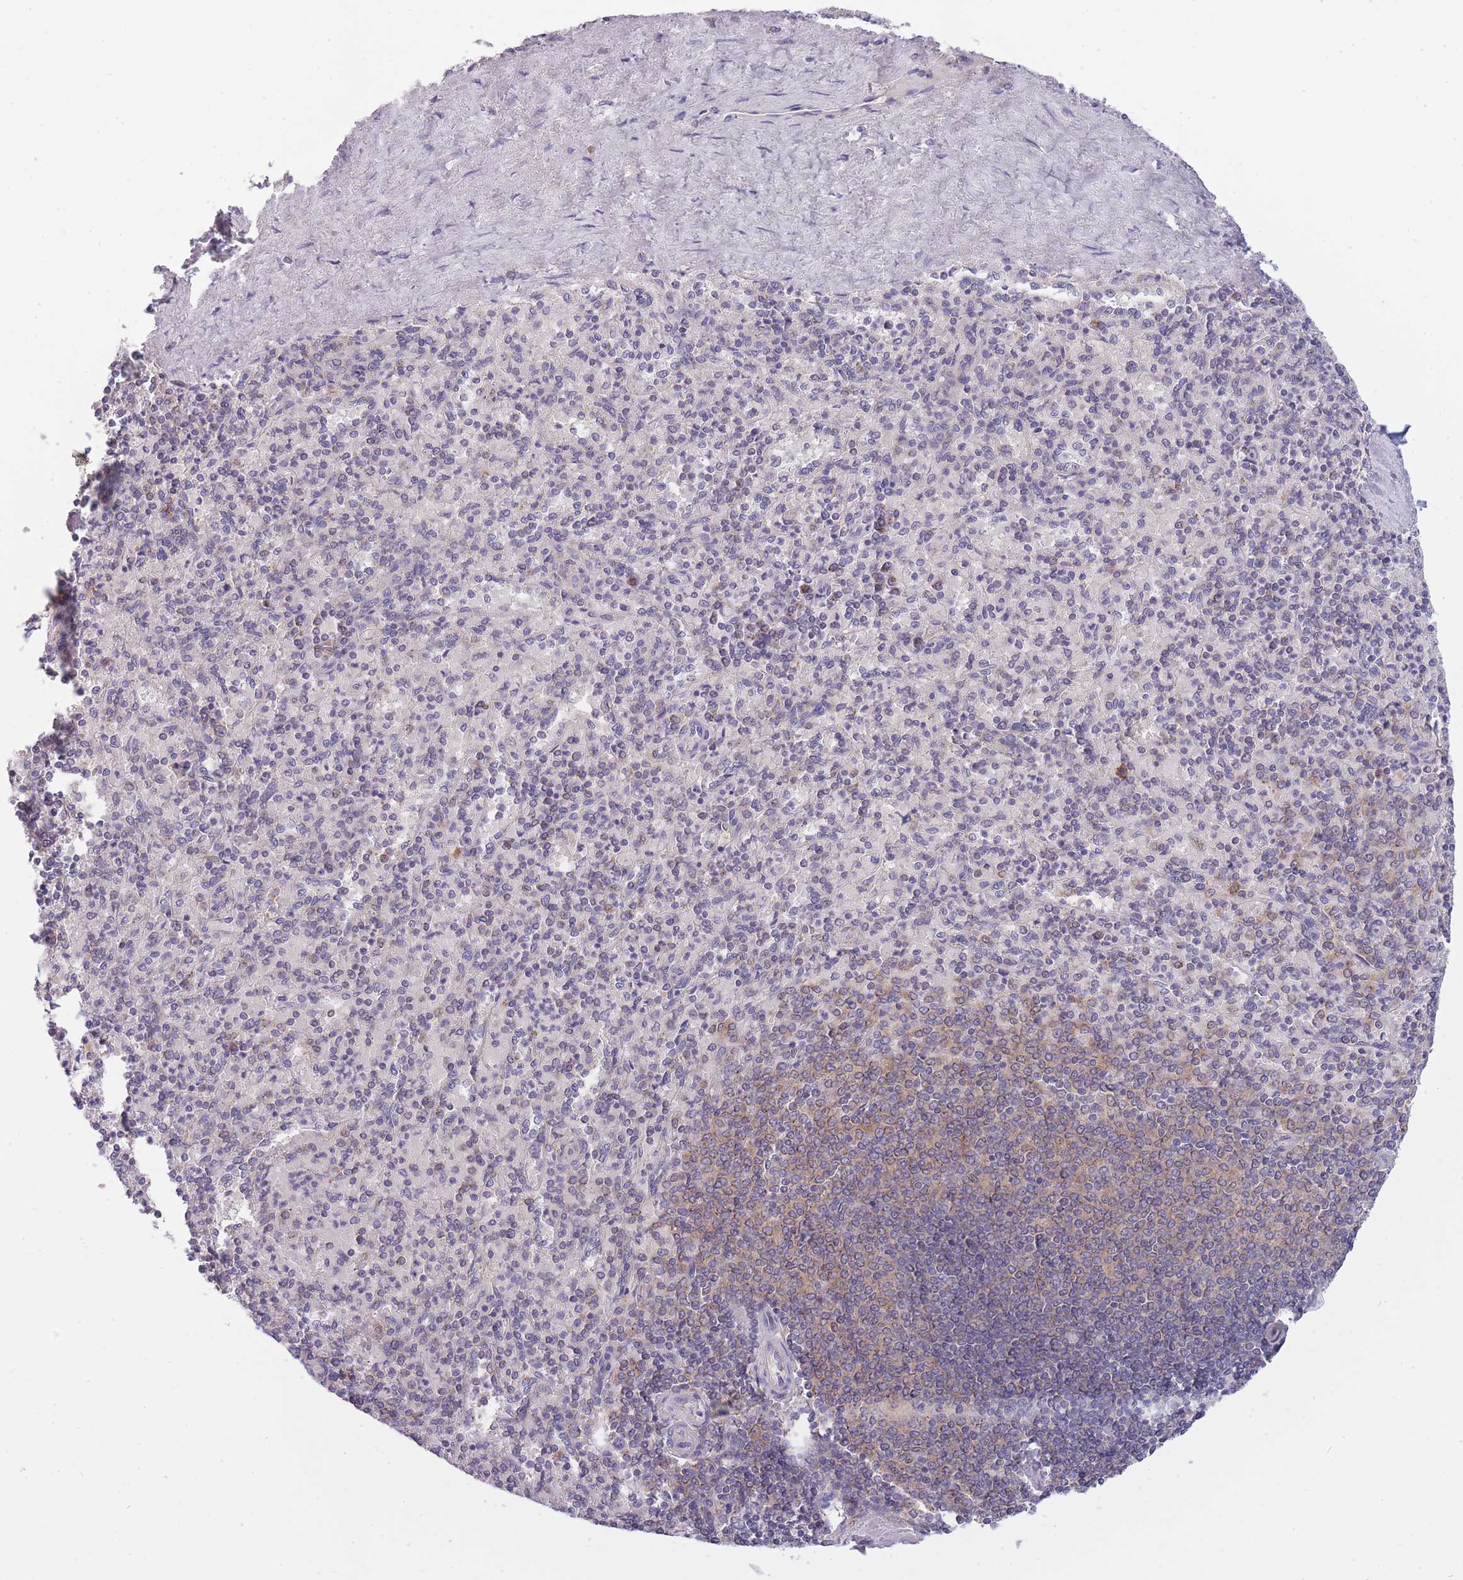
{"staining": {"intensity": "weak", "quantity": "<25%", "location": "cytoplasmic/membranous"}, "tissue": "spleen", "cell_type": "Cells in red pulp", "image_type": "normal", "snomed": [{"axis": "morphology", "description": "Normal tissue, NOS"}, {"axis": "topography", "description": "Spleen"}], "caption": "Immunohistochemistry (IHC) photomicrograph of benign spleen: spleen stained with DAB (3,3'-diaminobenzidine) exhibits no significant protein staining in cells in red pulp. (Stains: DAB IHC with hematoxylin counter stain, Microscopy: brightfield microscopy at high magnification).", "gene": "COPG1", "patient": {"sex": "male", "age": 82}}